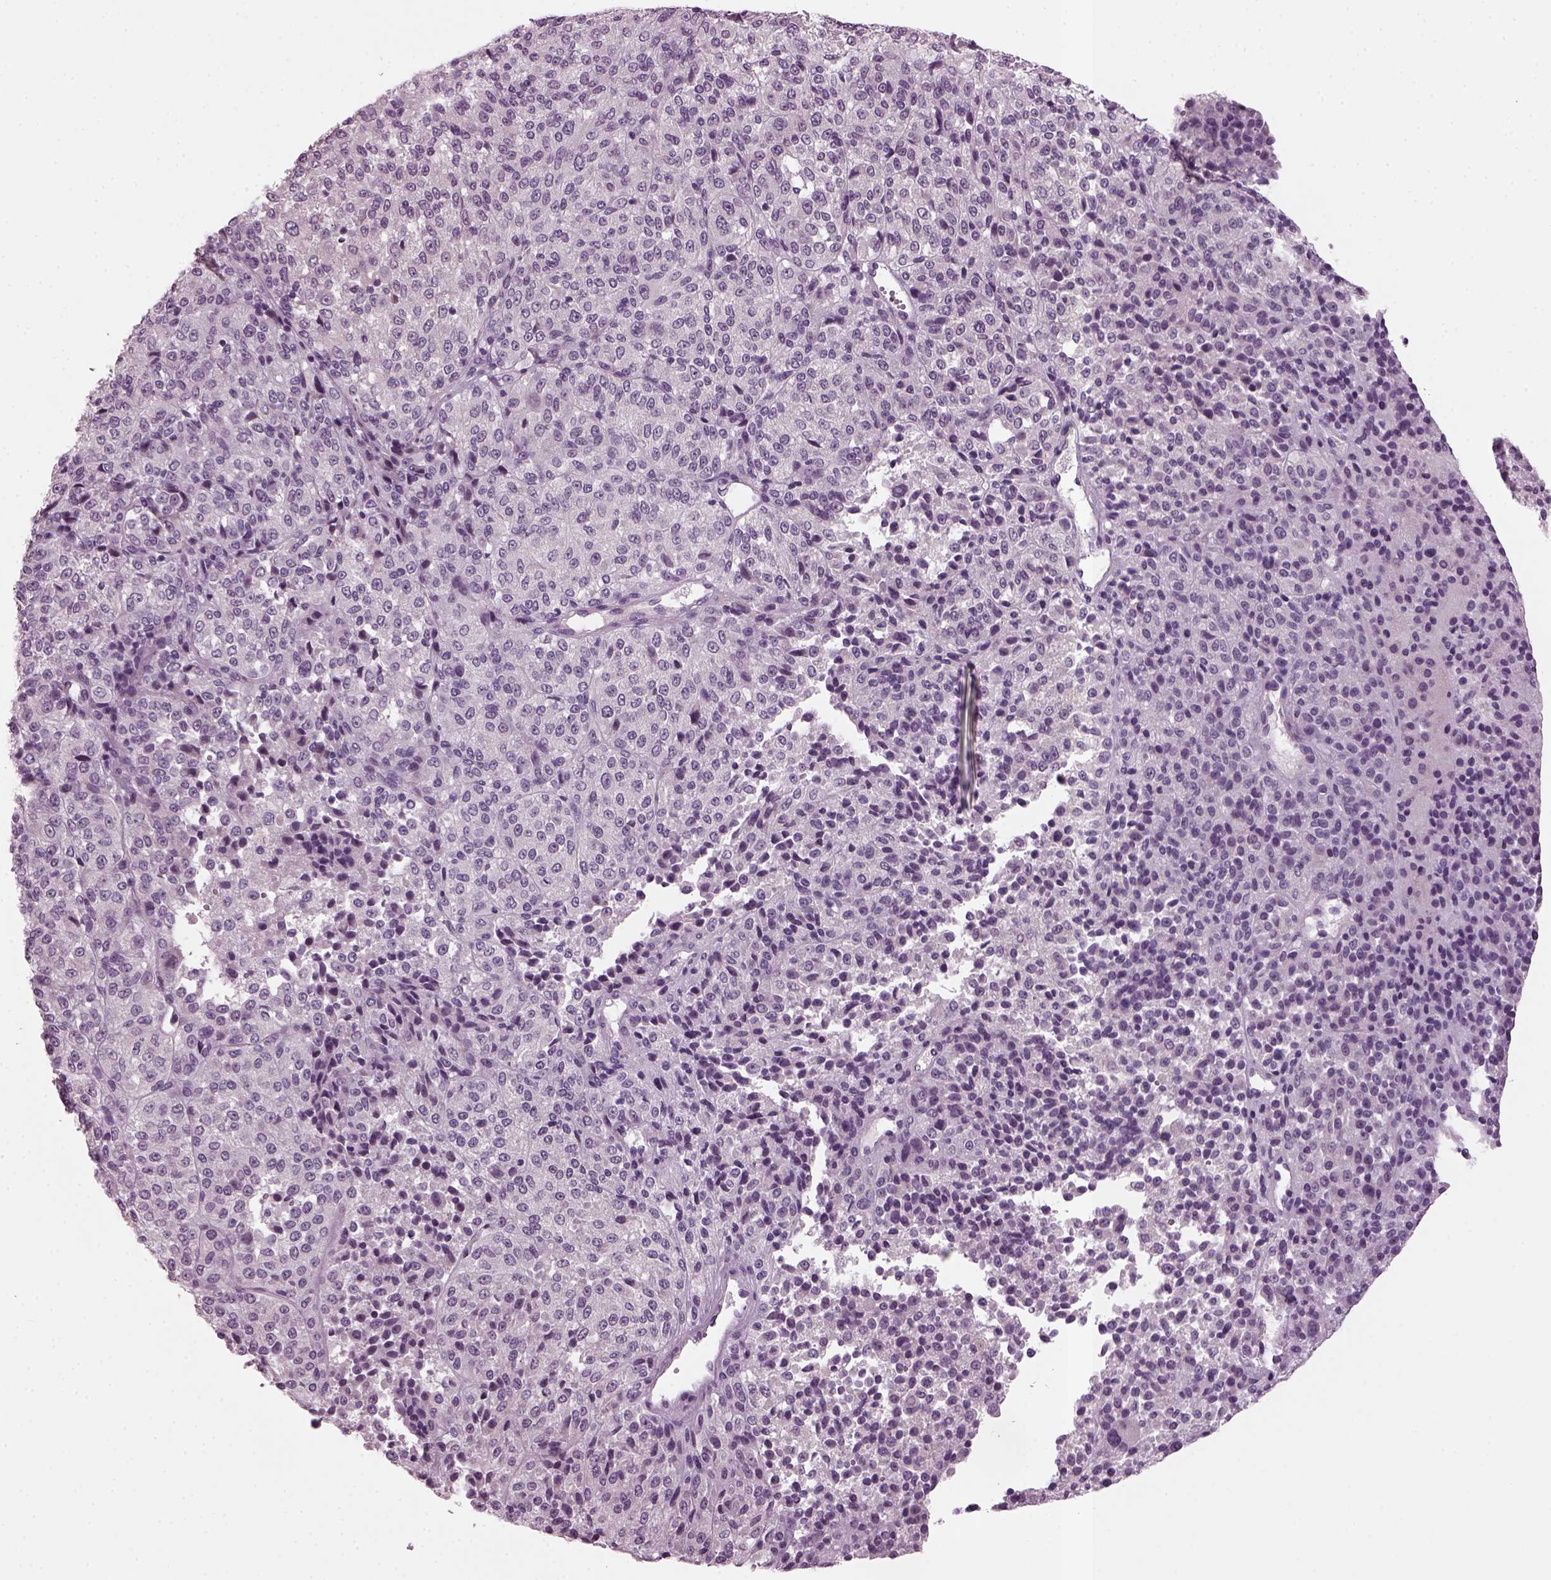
{"staining": {"intensity": "negative", "quantity": "none", "location": "none"}, "tissue": "melanoma", "cell_type": "Tumor cells", "image_type": "cancer", "snomed": [{"axis": "morphology", "description": "Malignant melanoma, Metastatic site"}, {"axis": "topography", "description": "Brain"}], "caption": "IHC of human melanoma shows no positivity in tumor cells. (Immunohistochemistry, brightfield microscopy, high magnification).", "gene": "DPYSL5", "patient": {"sex": "female", "age": 56}}